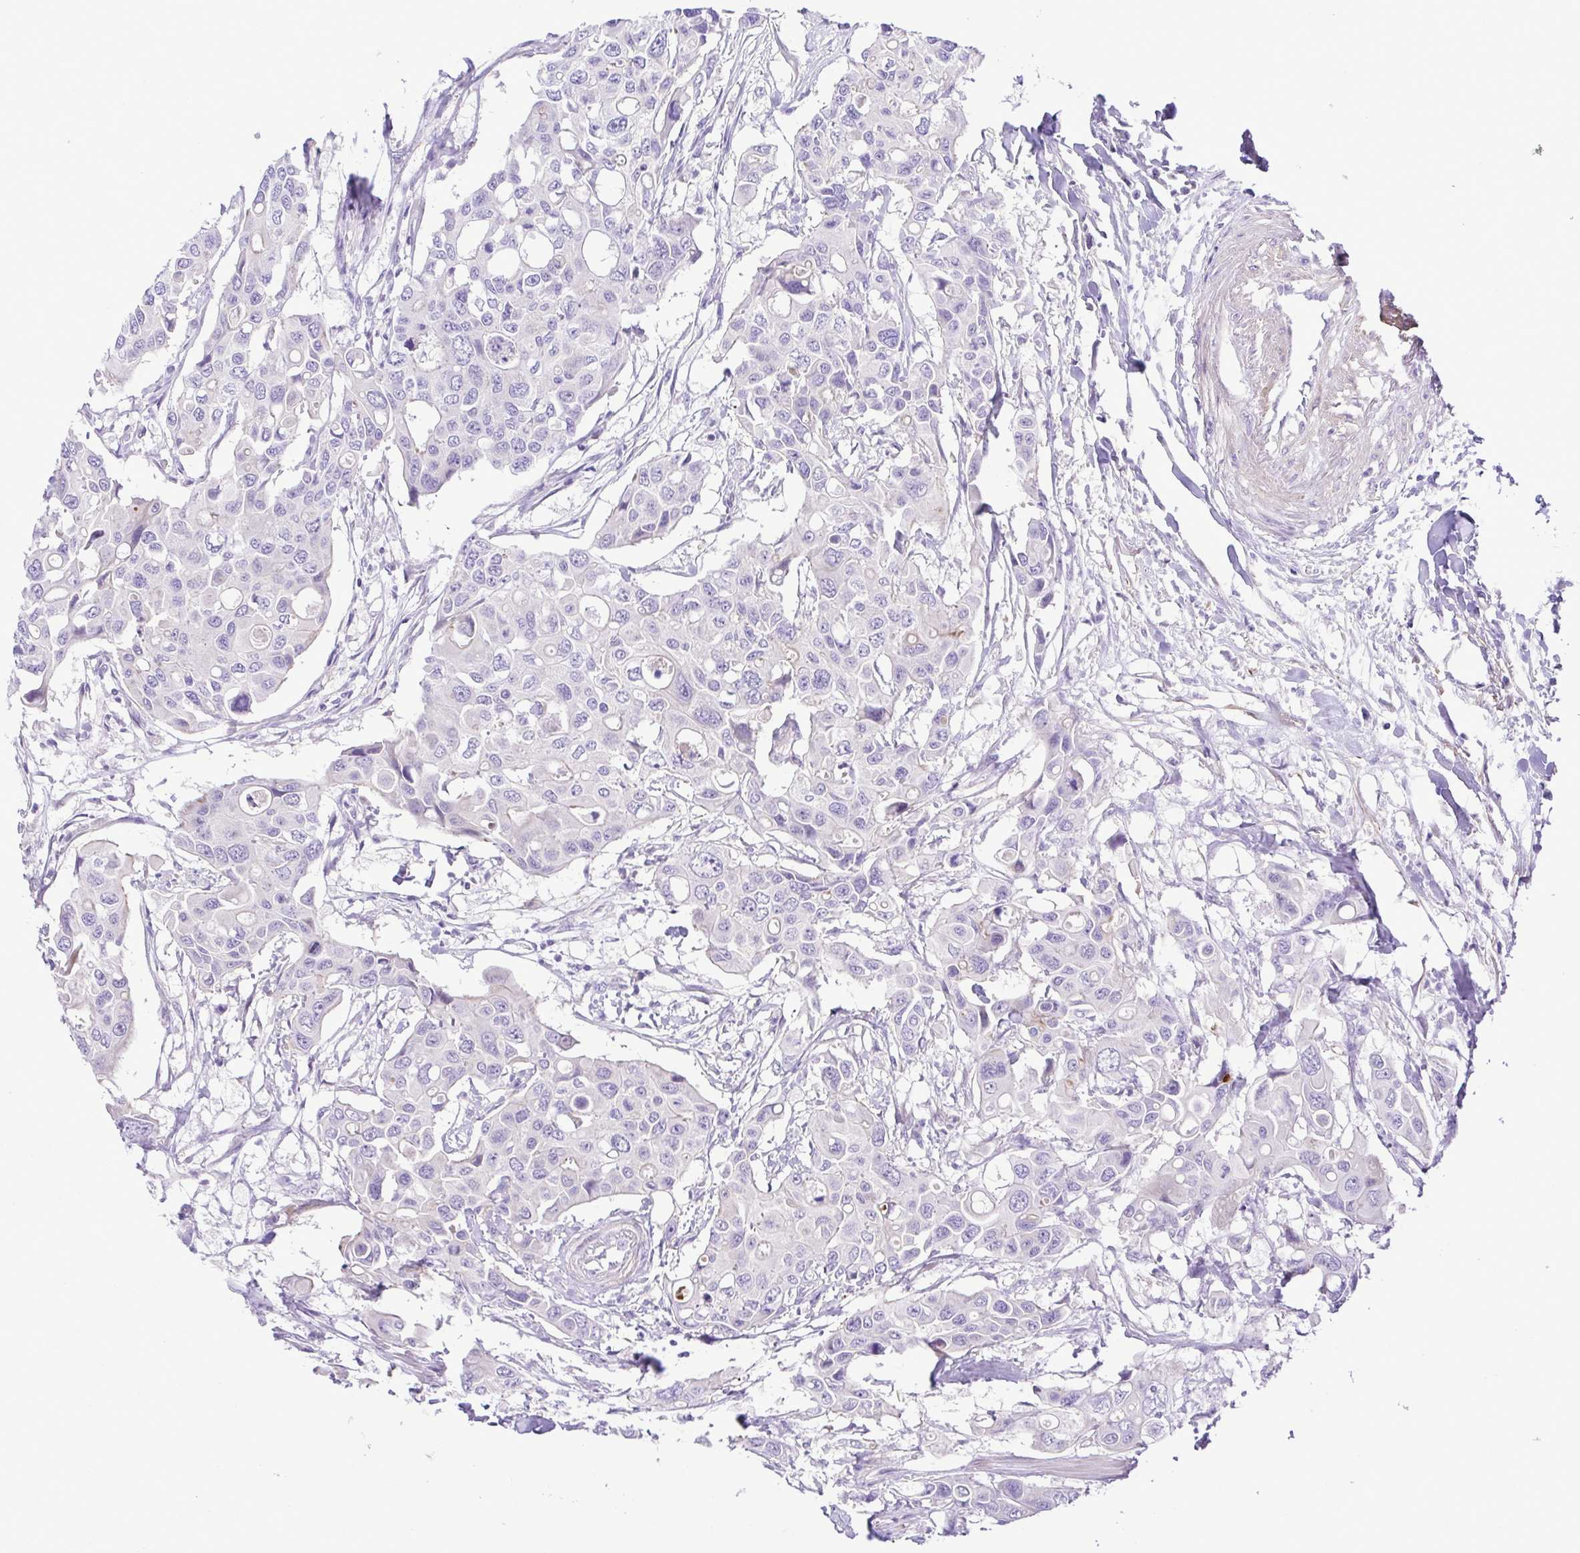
{"staining": {"intensity": "negative", "quantity": "none", "location": "none"}, "tissue": "colorectal cancer", "cell_type": "Tumor cells", "image_type": "cancer", "snomed": [{"axis": "morphology", "description": "Adenocarcinoma, NOS"}, {"axis": "topography", "description": "Colon"}], "caption": "Adenocarcinoma (colorectal) was stained to show a protein in brown. There is no significant staining in tumor cells.", "gene": "GABBR2", "patient": {"sex": "male", "age": 77}}